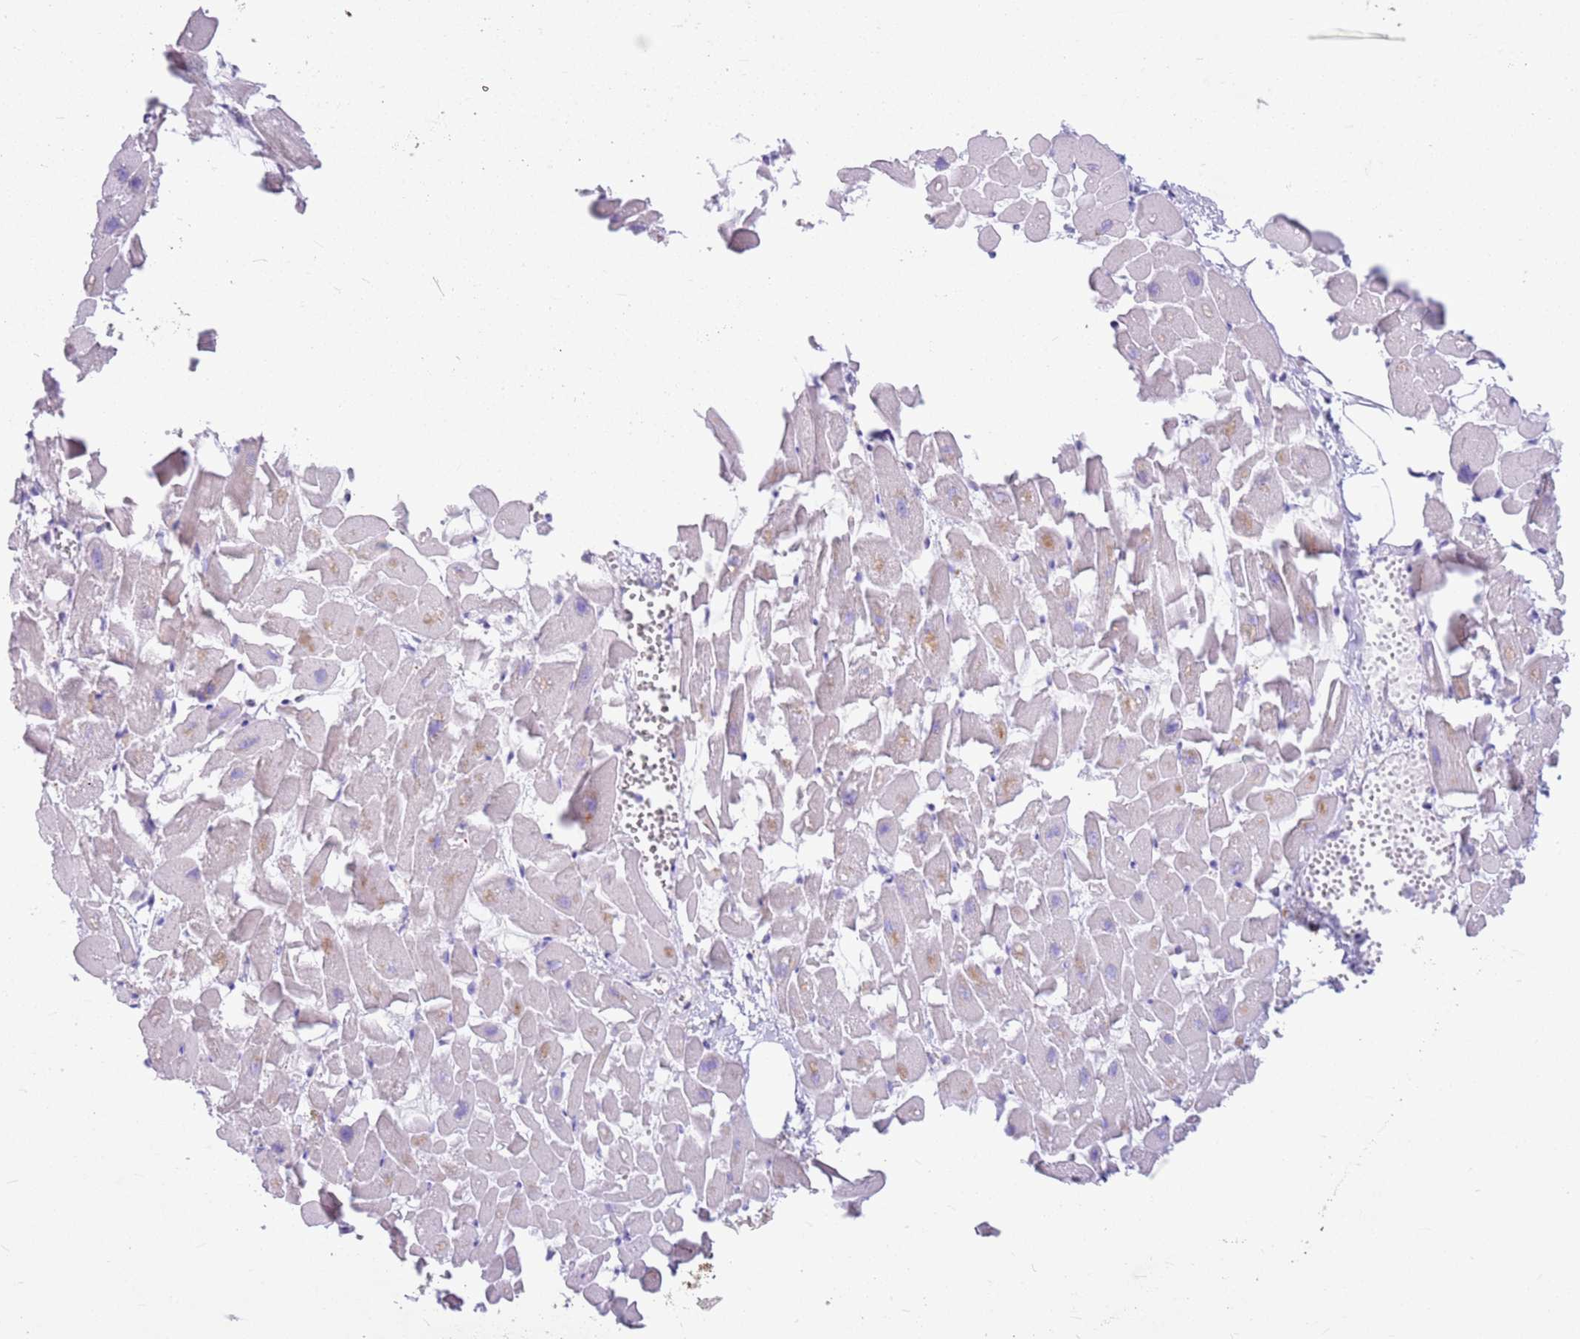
{"staining": {"intensity": "moderate", "quantity": "<25%", "location": "cytoplasmic/membranous"}, "tissue": "heart muscle", "cell_type": "Cardiomyocytes", "image_type": "normal", "snomed": [{"axis": "morphology", "description": "Normal tissue, NOS"}, {"axis": "topography", "description": "Heart"}], "caption": "Immunohistochemical staining of benign heart muscle exhibits moderate cytoplasmic/membranous protein staining in approximately <25% of cardiomyocytes.", "gene": "SNX6", "patient": {"sex": "female", "age": 64}}